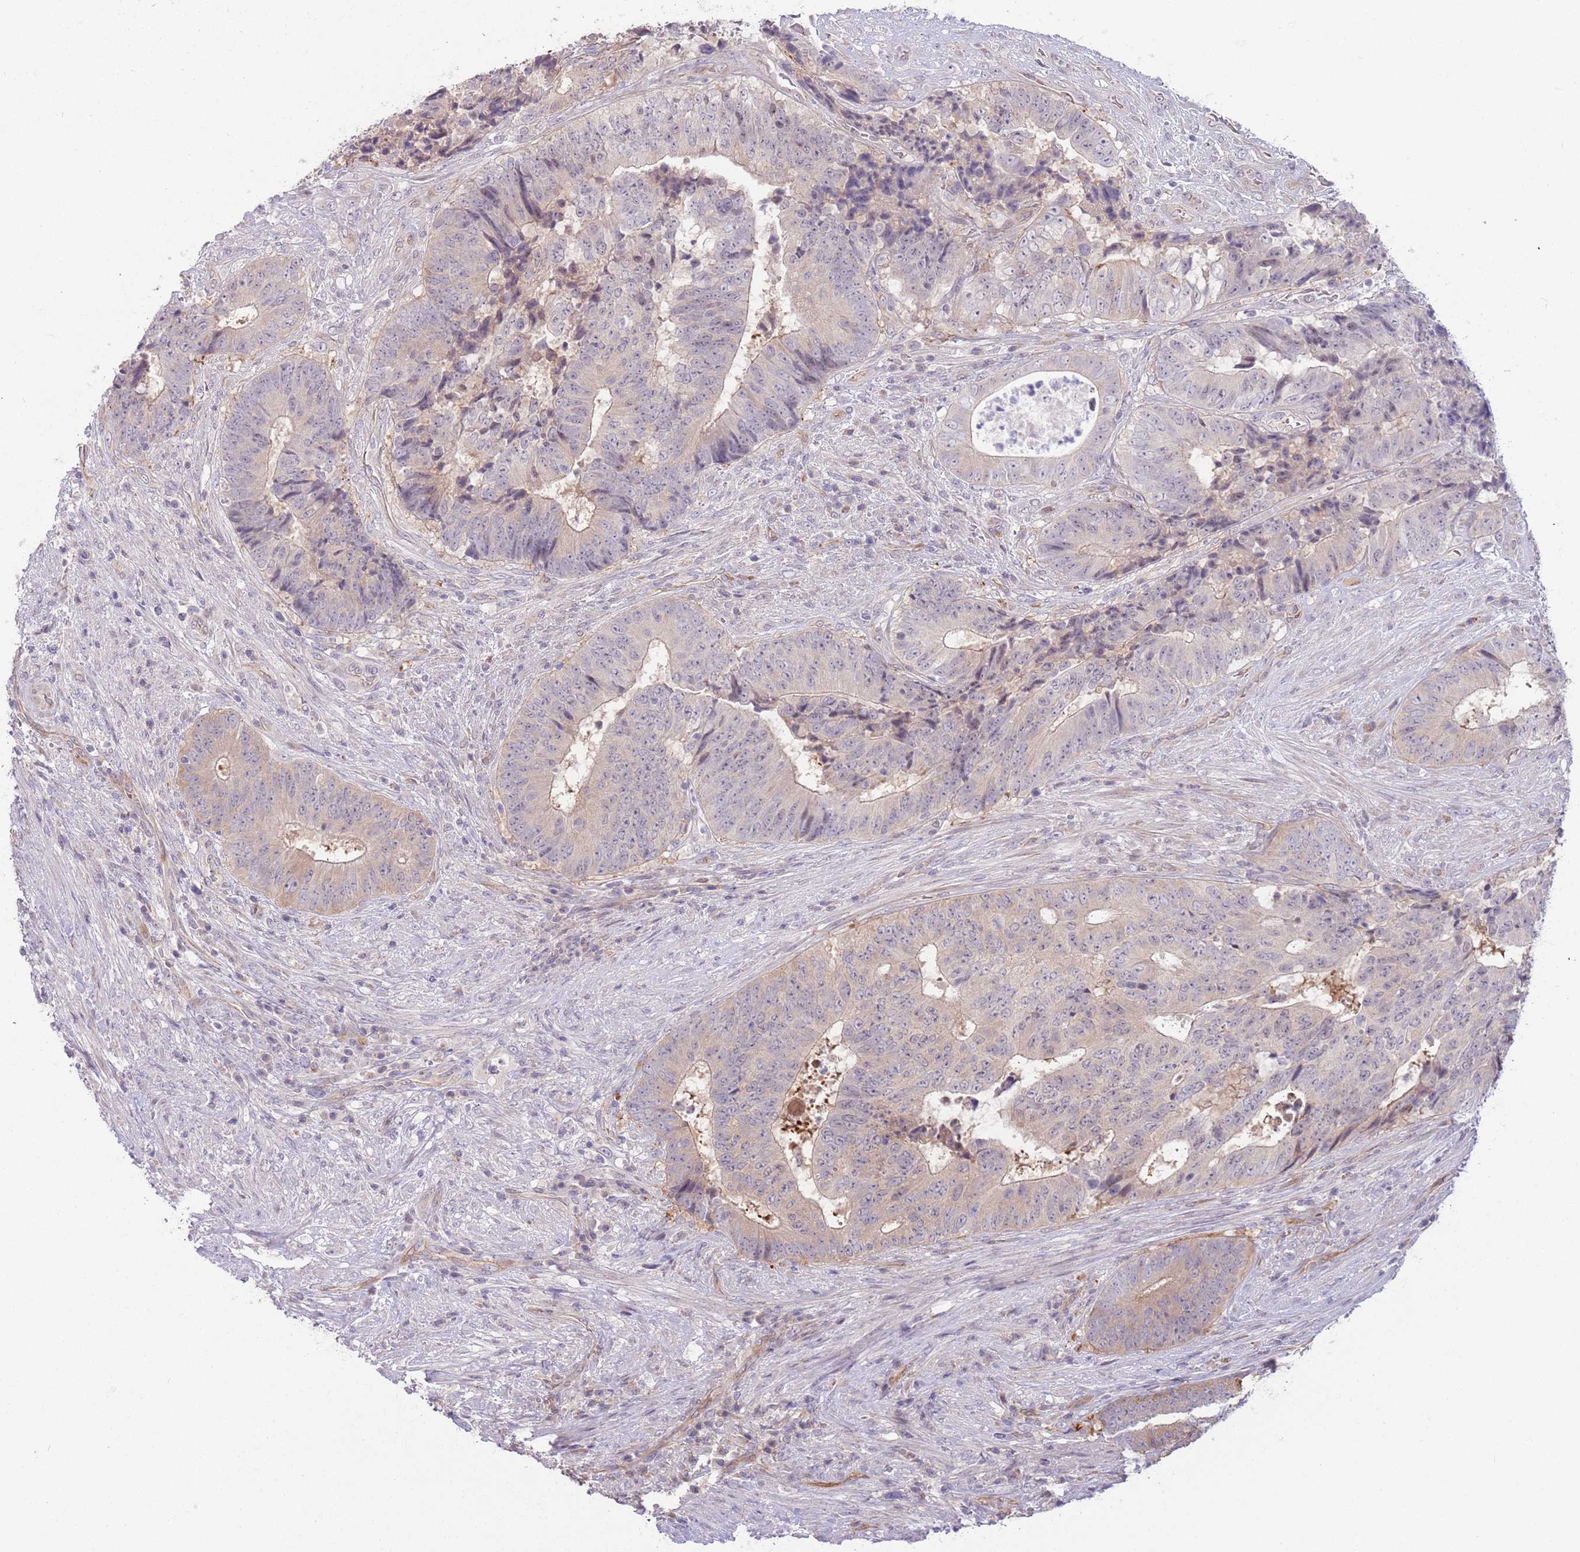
{"staining": {"intensity": "weak", "quantity": "<25%", "location": "cytoplasmic/membranous"}, "tissue": "colorectal cancer", "cell_type": "Tumor cells", "image_type": "cancer", "snomed": [{"axis": "morphology", "description": "Adenocarcinoma, NOS"}, {"axis": "topography", "description": "Rectum"}], "caption": "Image shows no significant protein staining in tumor cells of adenocarcinoma (colorectal).", "gene": "LDHD", "patient": {"sex": "male", "age": 72}}